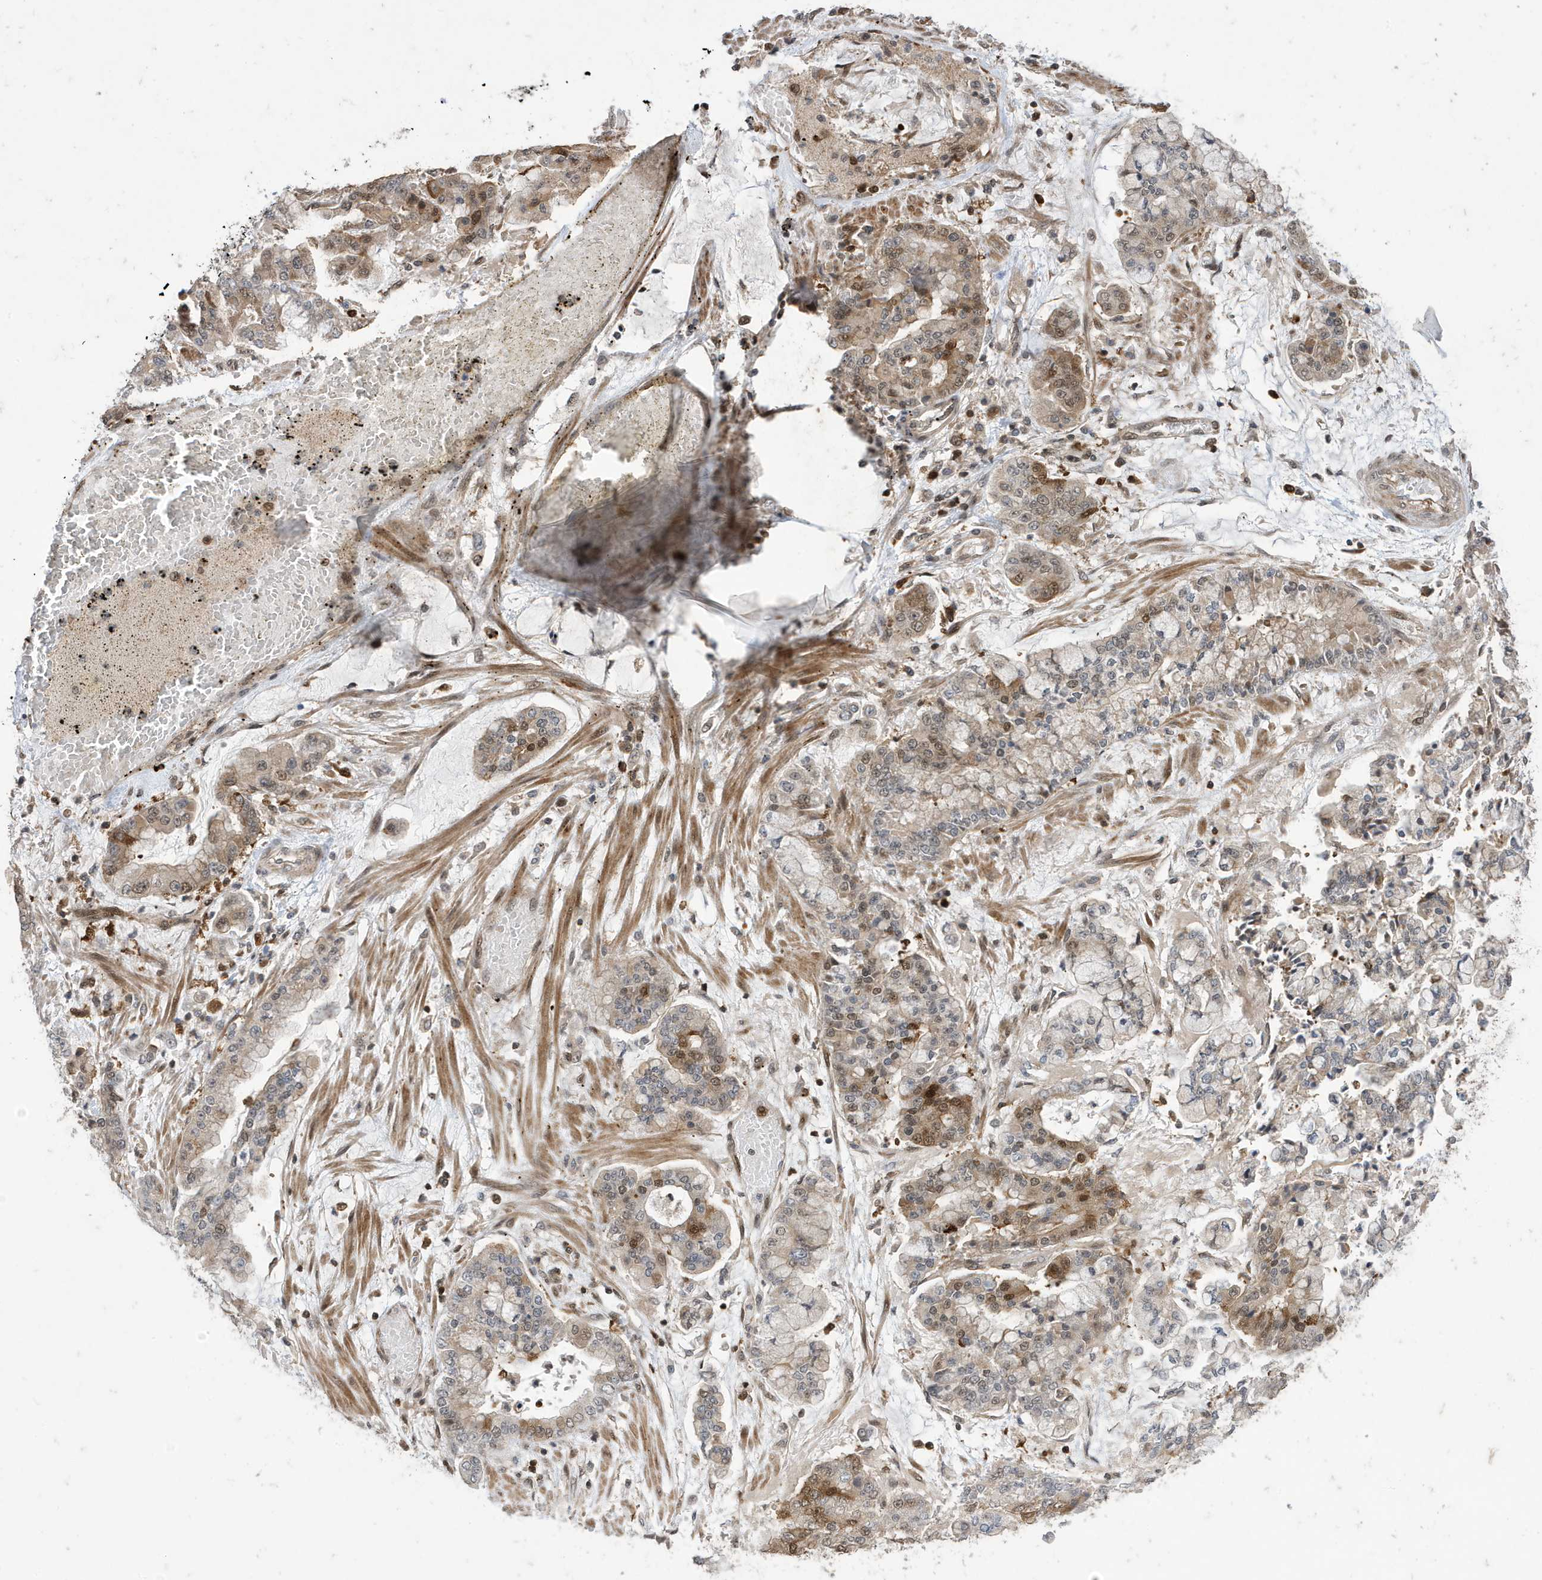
{"staining": {"intensity": "moderate", "quantity": "<25%", "location": "nuclear"}, "tissue": "stomach cancer", "cell_type": "Tumor cells", "image_type": "cancer", "snomed": [{"axis": "morphology", "description": "Normal tissue, NOS"}, {"axis": "morphology", "description": "Adenocarcinoma, NOS"}, {"axis": "topography", "description": "Stomach, upper"}, {"axis": "topography", "description": "Stomach"}], "caption": "Moderate nuclear staining is identified in about <25% of tumor cells in stomach adenocarcinoma. The protein is shown in brown color, while the nuclei are stained blue.", "gene": "UBQLN1", "patient": {"sex": "male", "age": 76}}